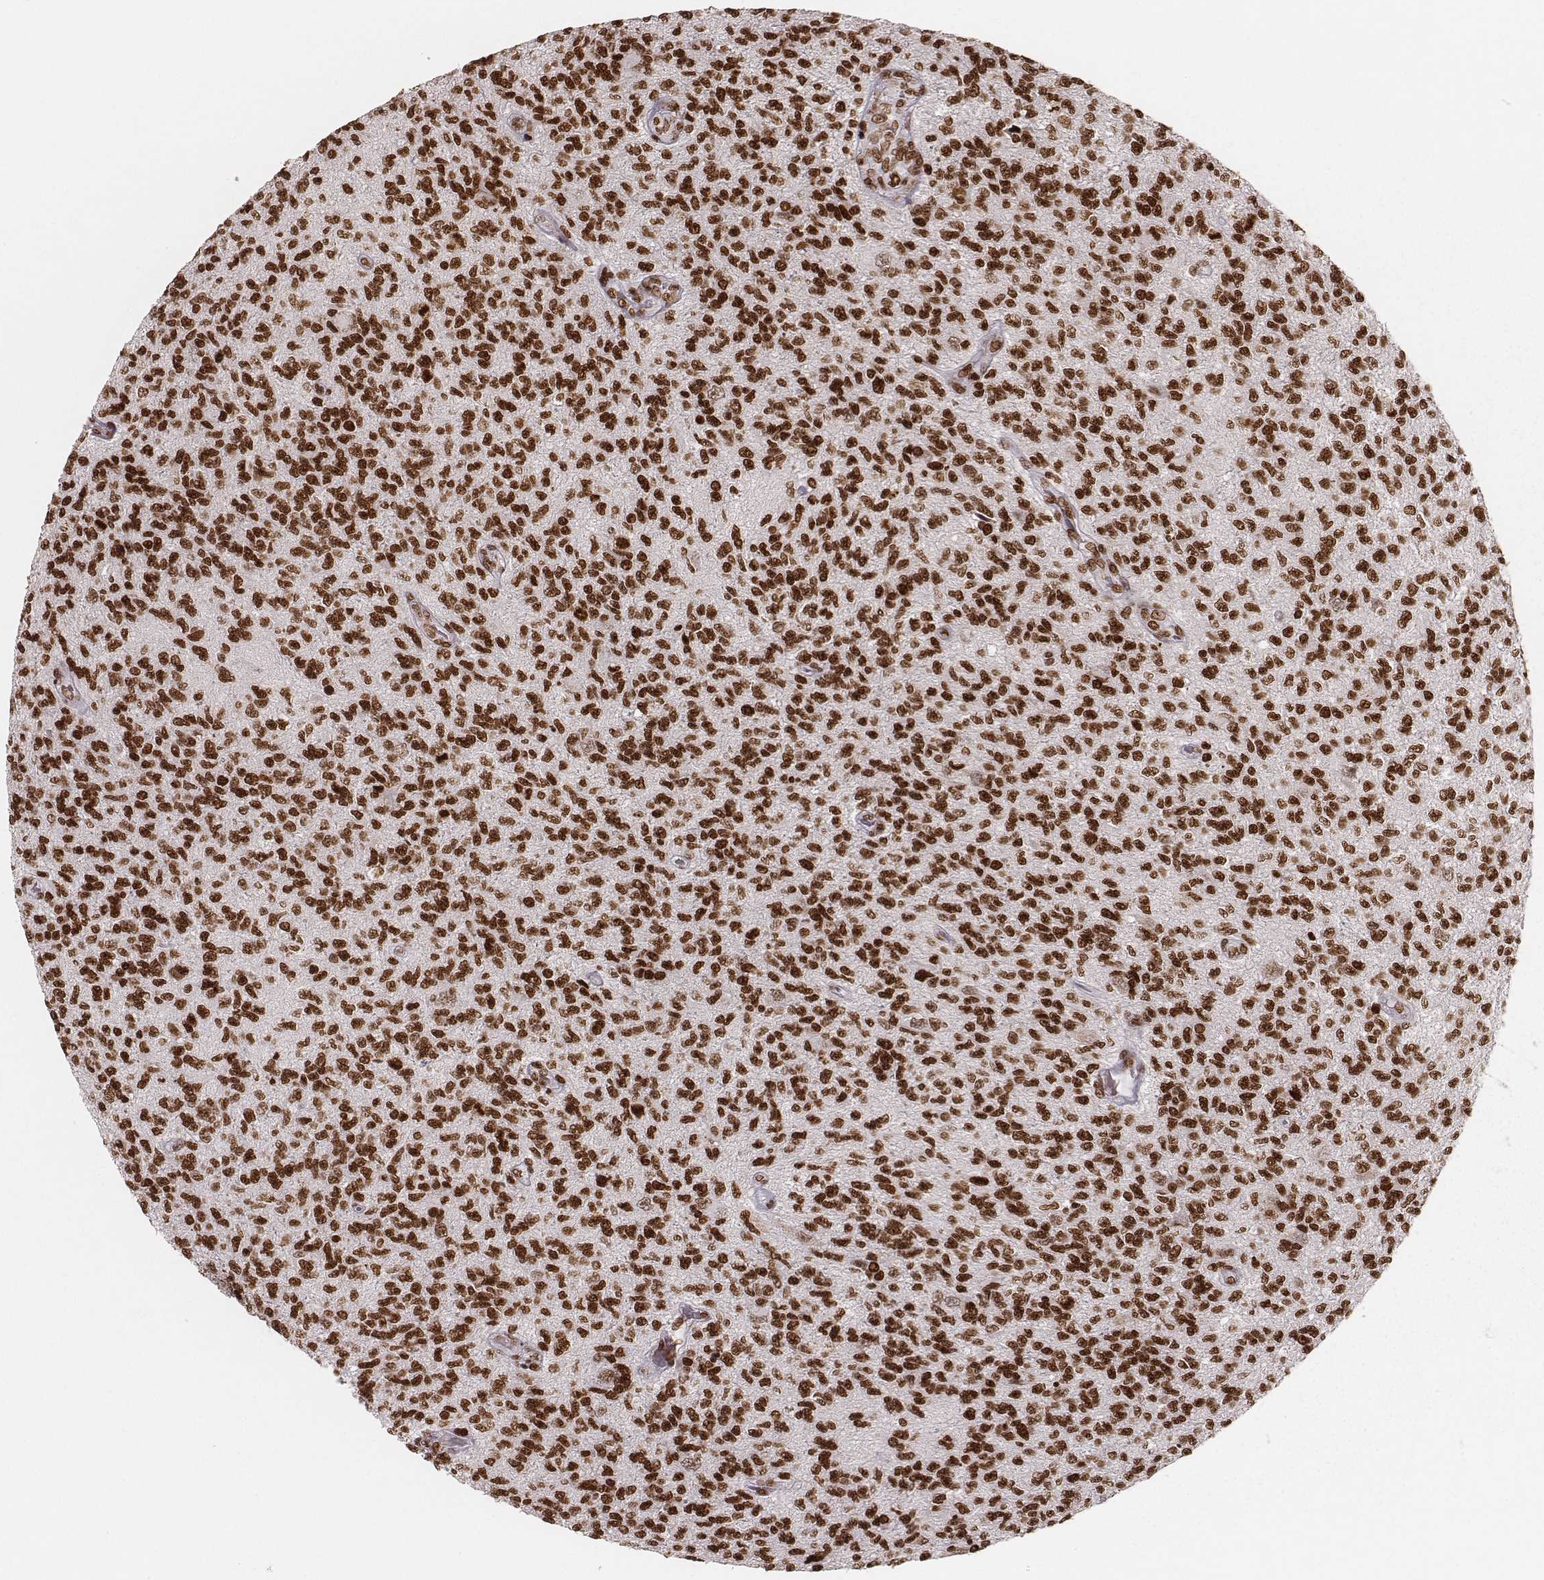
{"staining": {"intensity": "strong", "quantity": ">75%", "location": "nuclear"}, "tissue": "glioma", "cell_type": "Tumor cells", "image_type": "cancer", "snomed": [{"axis": "morphology", "description": "Glioma, malignant, High grade"}, {"axis": "topography", "description": "Brain"}], "caption": "A photomicrograph of glioma stained for a protein exhibits strong nuclear brown staining in tumor cells. The staining was performed using DAB (3,3'-diaminobenzidine), with brown indicating positive protein expression. Nuclei are stained blue with hematoxylin.", "gene": "PARP1", "patient": {"sex": "male", "age": 56}}